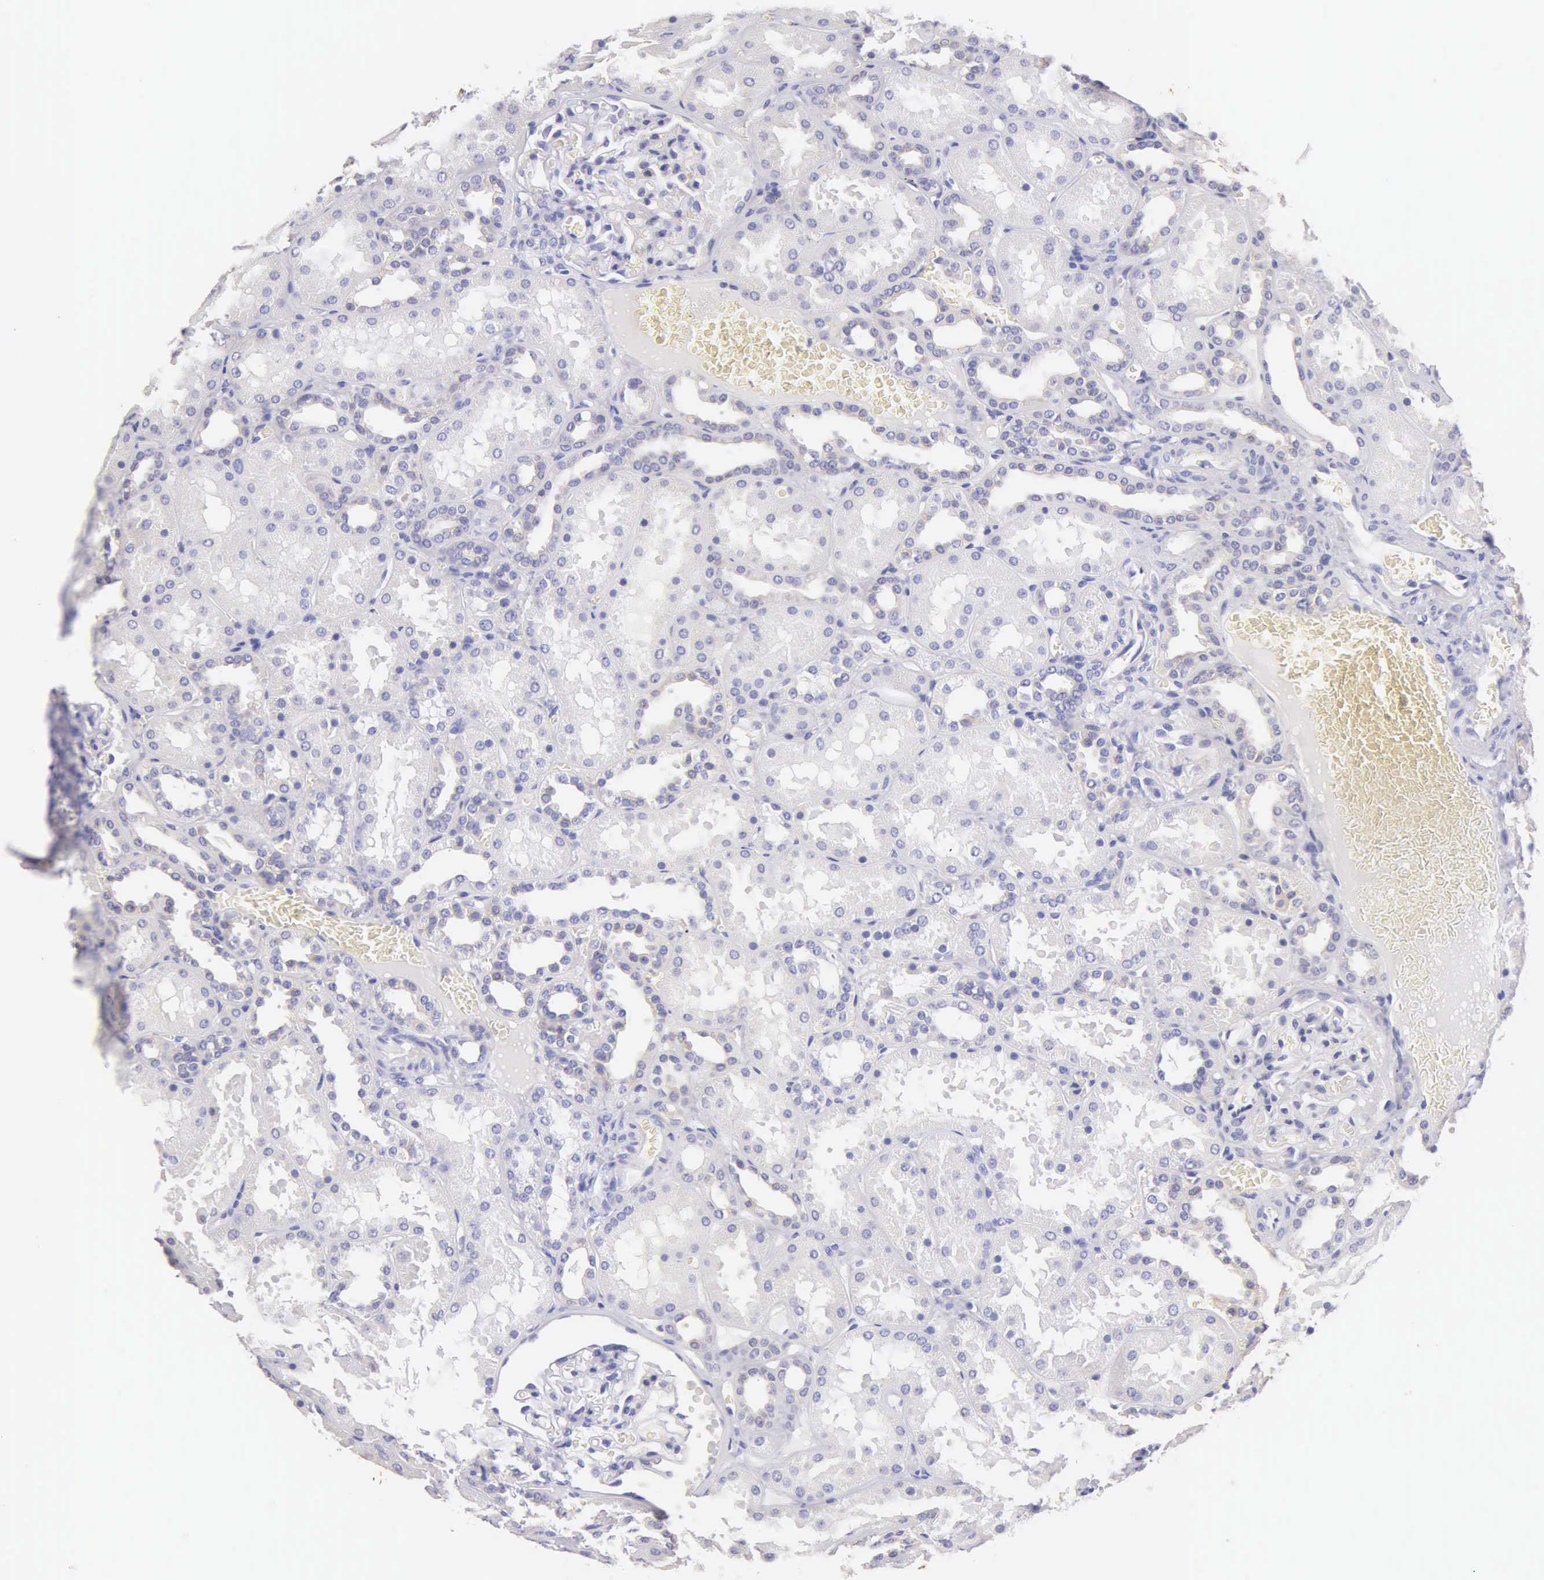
{"staining": {"intensity": "negative", "quantity": "none", "location": "none"}, "tissue": "kidney", "cell_type": "Cells in glomeruli", "image_type": "normal", "snomed": [{"axis": "morphology", "description": "Normal tissue, NOS"}, {"axis": "topography", "description": "Kidney"}], "caption": "This is a histopathology image of immunohistochemistry (IHC) staining of benign kidney, which shows no staining in cells in glomeruli.", "gene": "KRT17", "patient": {"sex": "female", "age": 52}}